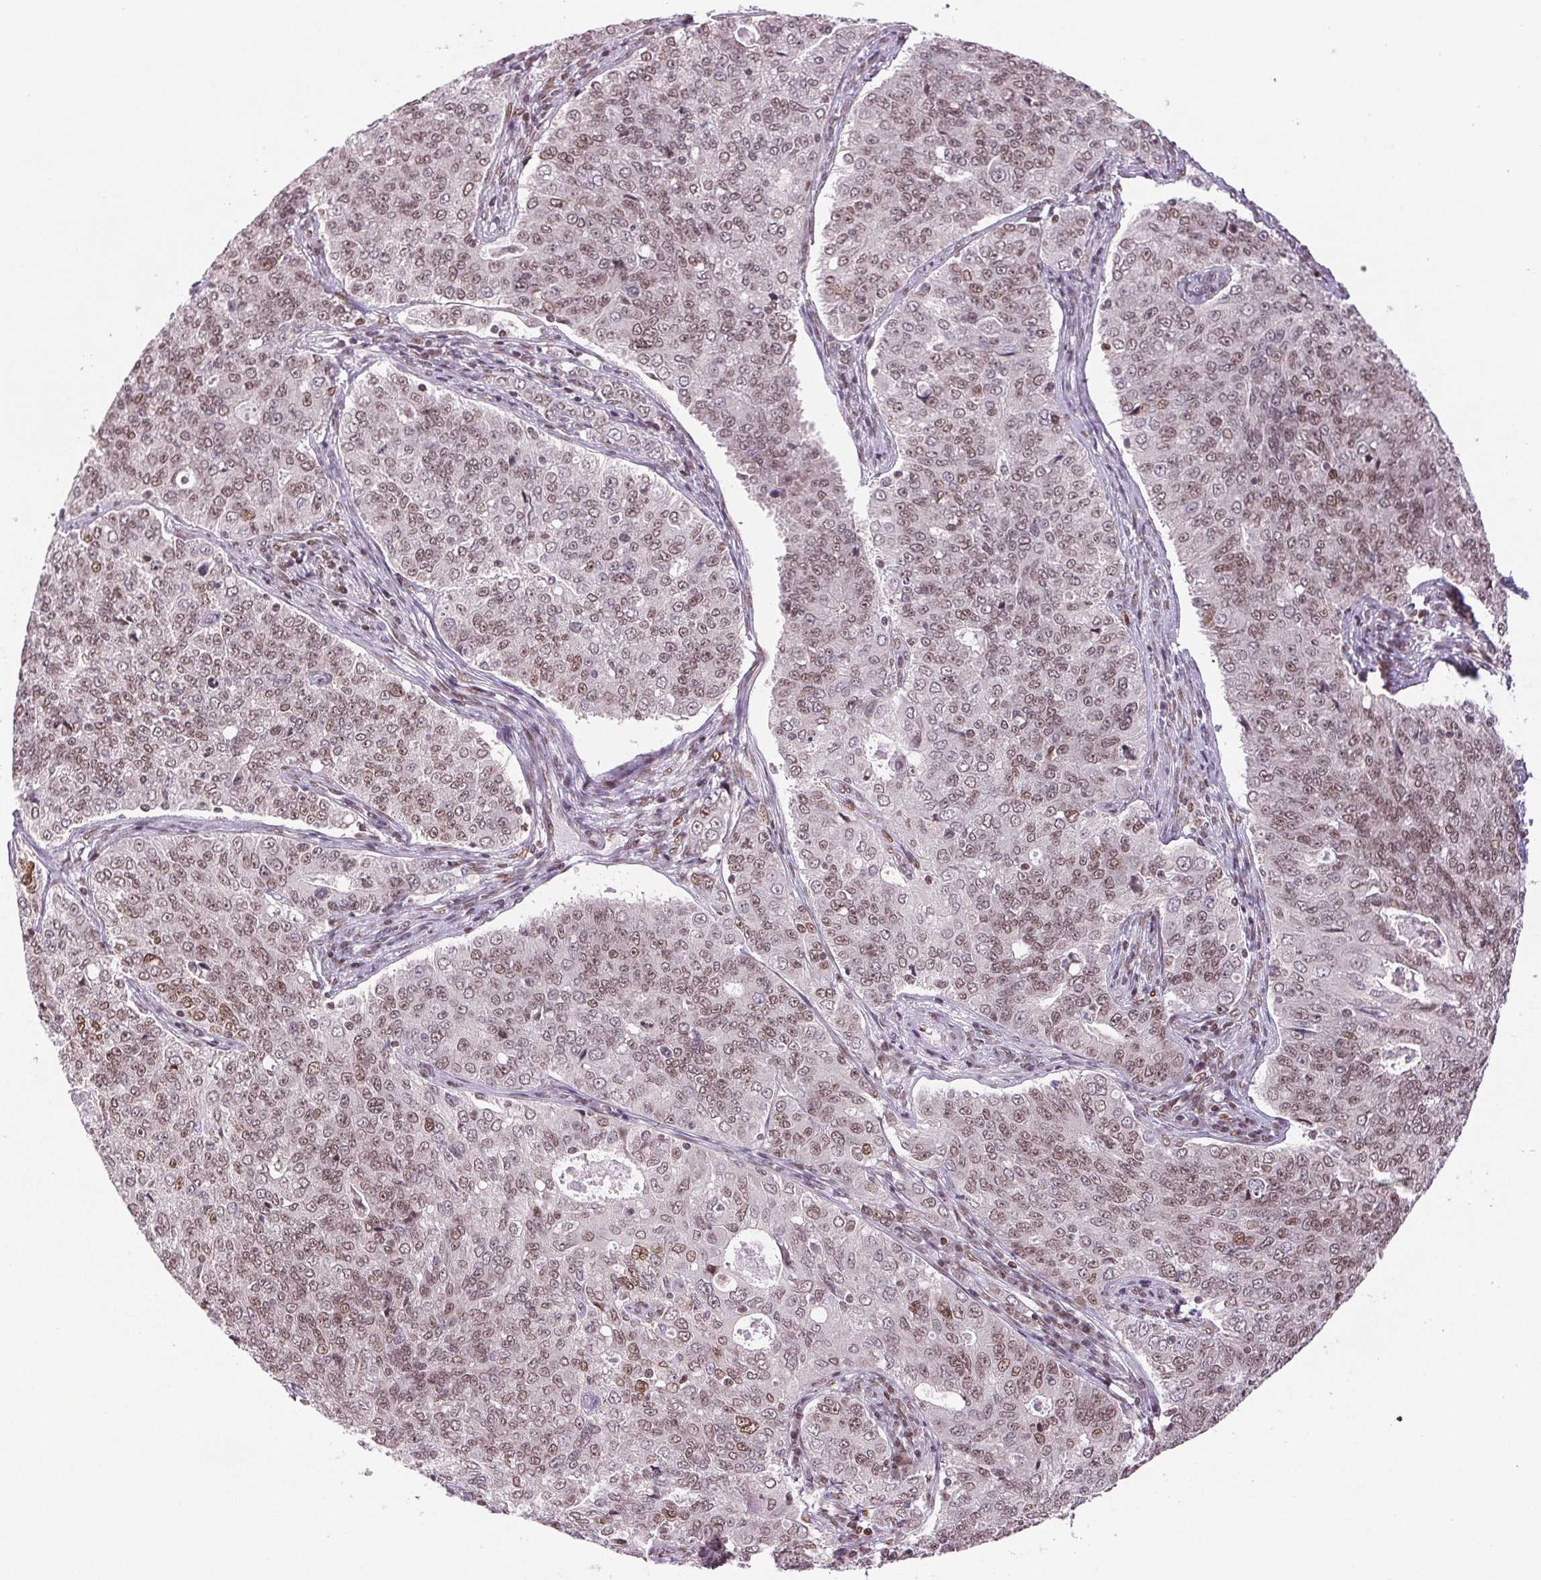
{"staining": {"intensity": "moderate", "quantity": ">75%", "location": "nuclear"}, "tissue": "ovarian cancer", "cell_type": "Tumor cells", "image_type": "cancer", "snomed": [{"axis": "morphology", "description": "Cystadenocarcinoma, serous, NOS"}, {"axis": "topography", "description": "Ovary"}], "caption": "A brown stain highlights moderate nuclear positivity of a protein in ovarian cancer (serous cystadenocarcinoma) tumor cells.", "gene": "XPC", "patient": {"sex": "female", "age": 79}}